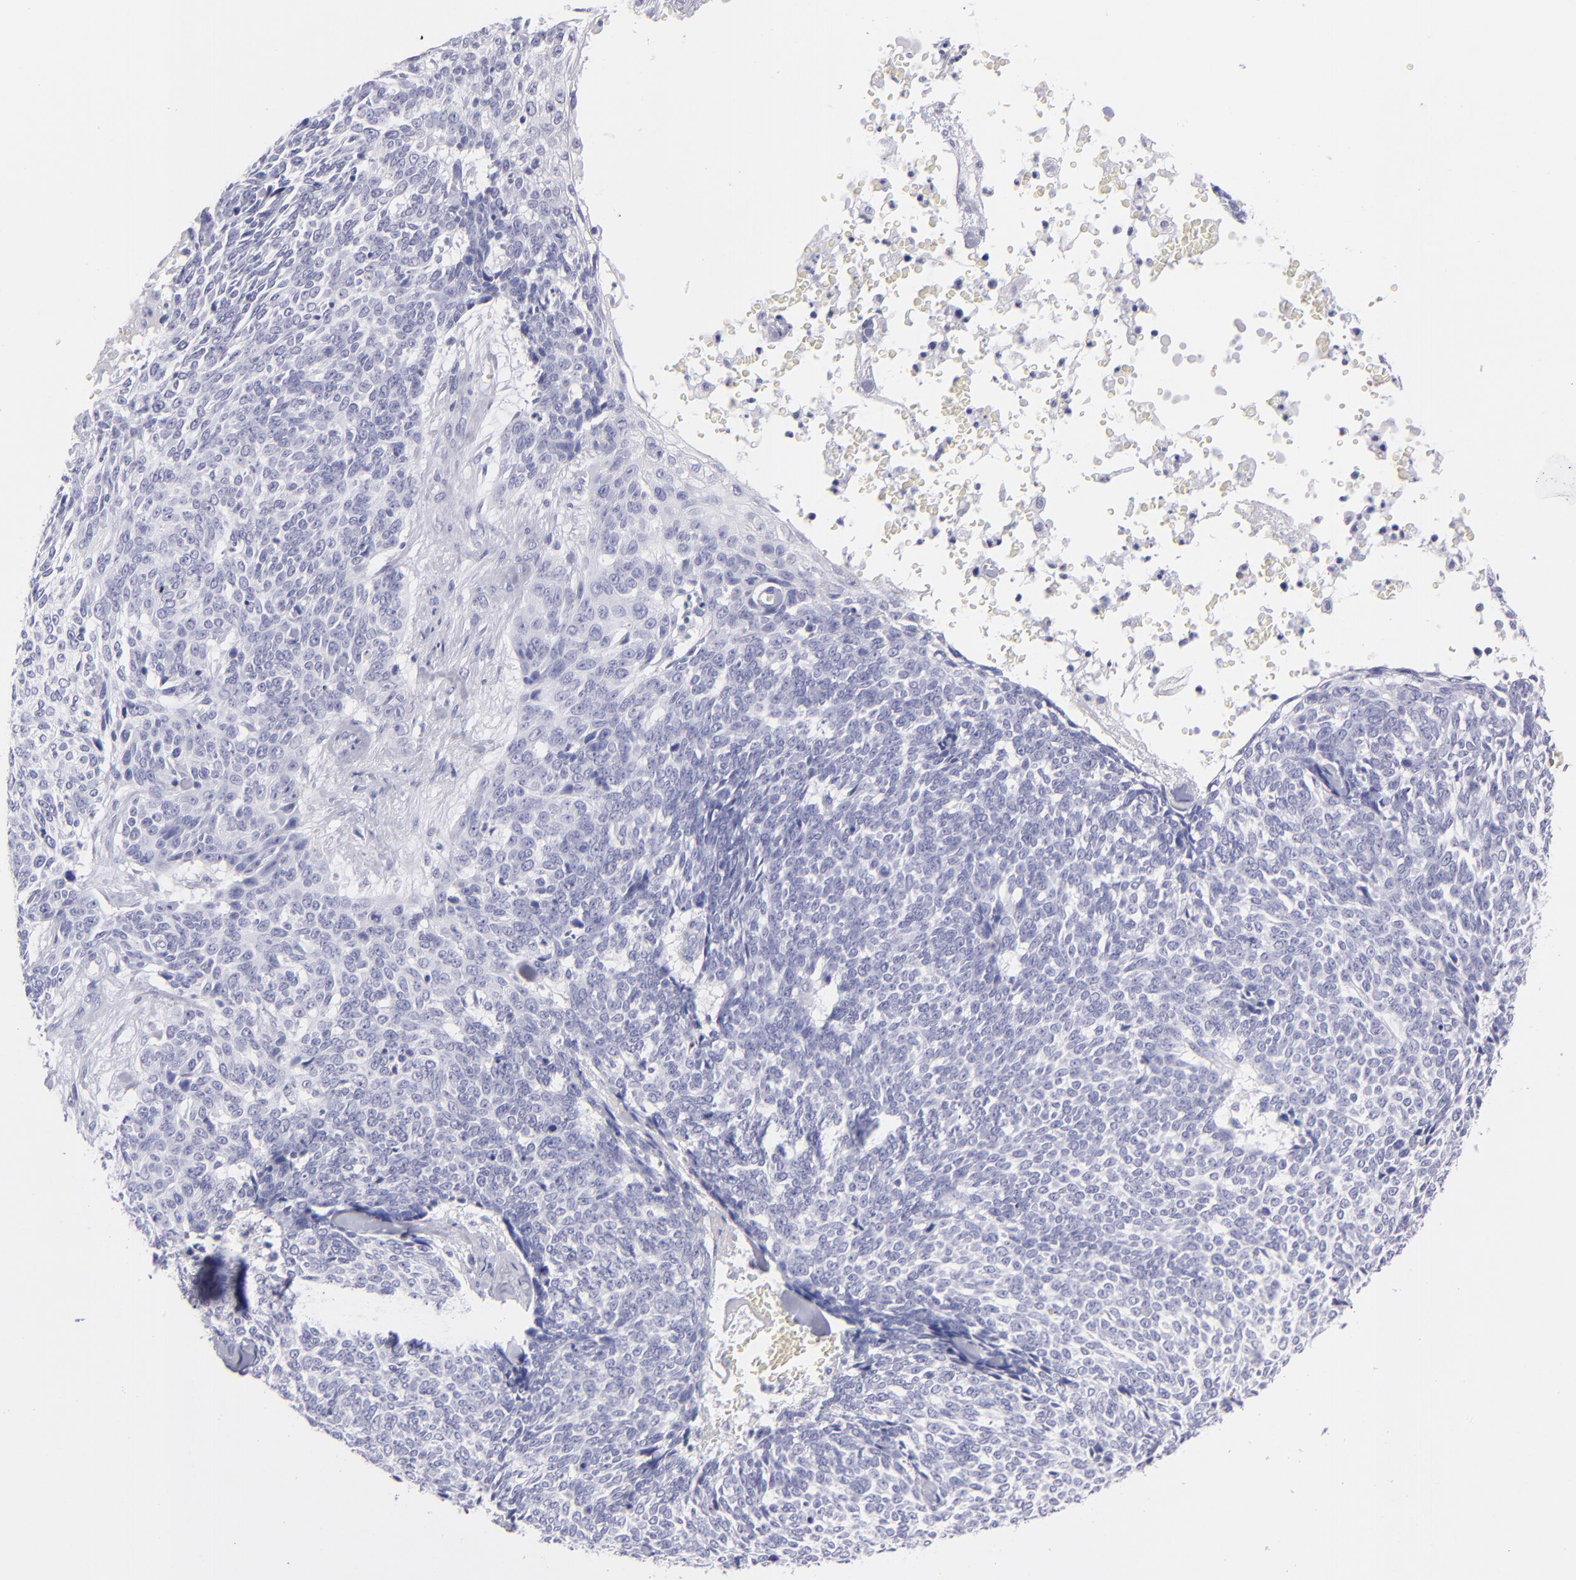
{"staining": {"intensity": "negative", "quantity": "none", "location": "none"}, "tissue": "skin cancer", "cell_type": "Tumor cells", "image_type": "cancer", "snomed": [{"axis": "morphology", "description": "Basal cell carcinoma"}, {"axis": "topography", "description": "Skin"}], "caption": "DAB immunohistochemical staining of basal cell carcinoma (skin) displays no significant staining in tumor cells.", "gene": "PRPH", "patient": {"sex": "female", "age": 89}}